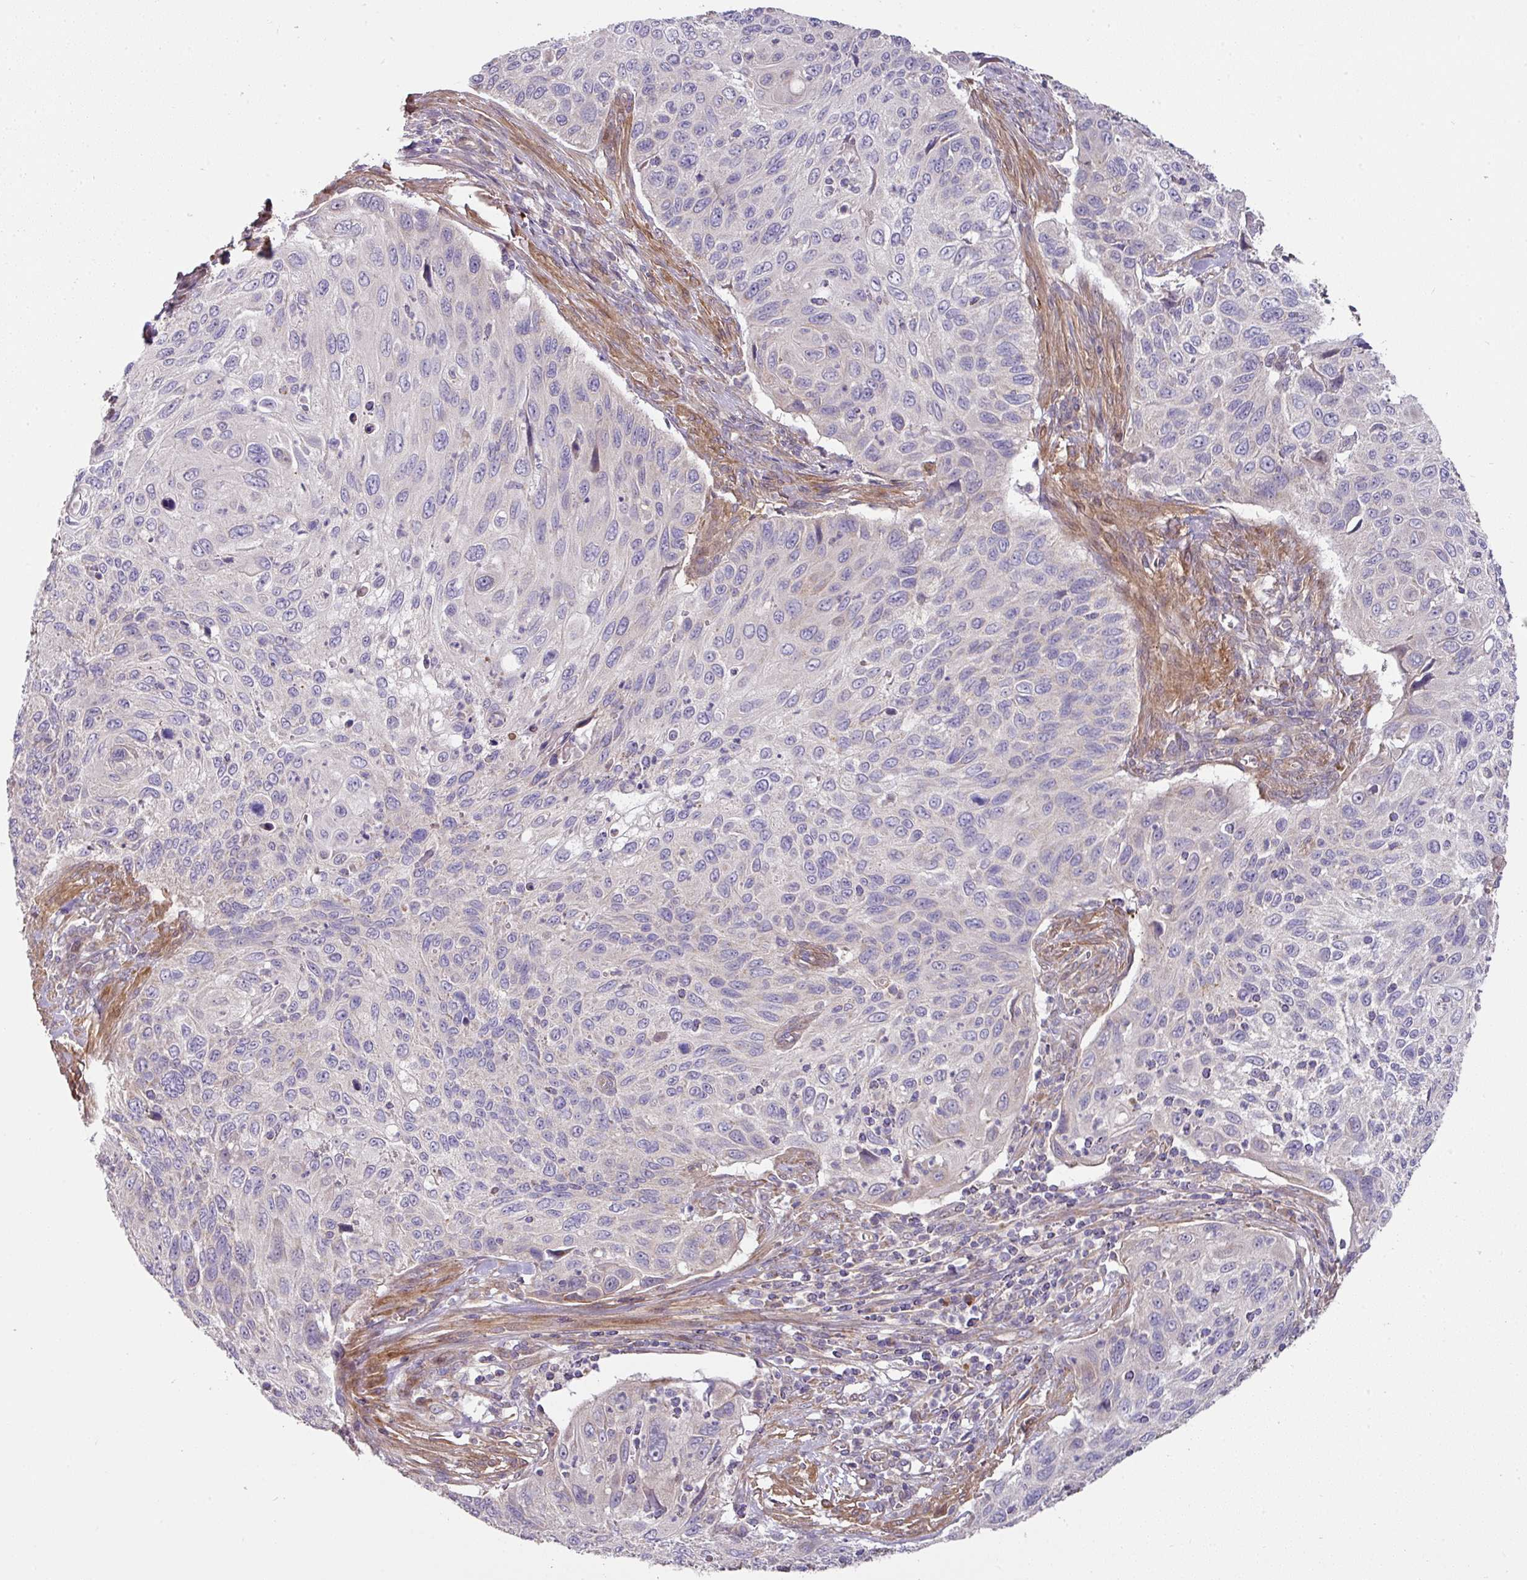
{"staining": {"intensity": "negative", "quantity": "none", "location": "none"}, "tissue": "cervical cancer", "cell_type": "Tumor cells", "image_type": "cancer", "snomed": [{"axis": "morphology", "description": "Squamous cell carcinoma, NOS"}, {"axis": "topography", "description": "Cervix"}], "caption": "Immunohistochemistry of human cervical squamous cell carcinoma shows no positivity in tumor cells. (Immunohistochemistry, brightfield microscopy, high magnification).", "gene": "STK35", "patient": {"sex": "female", "age": 70}}